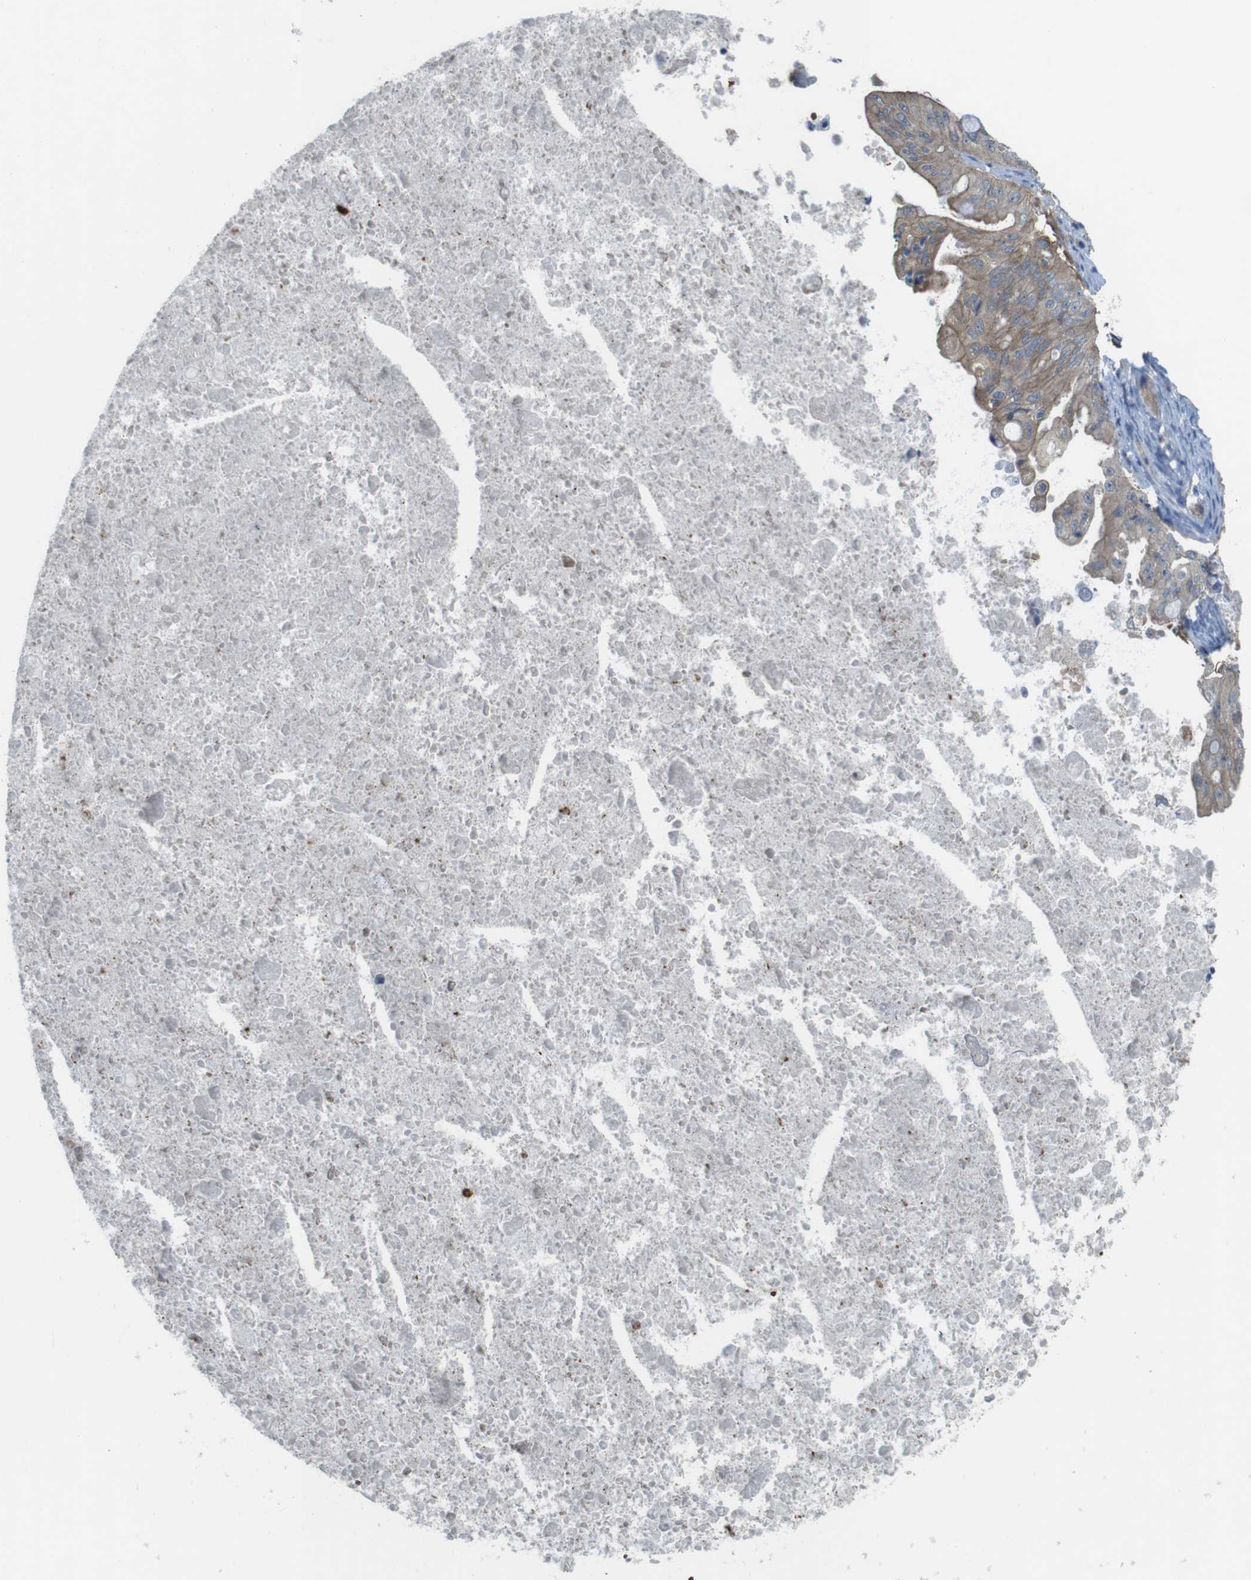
{"staining": {"intensity": "moderate", "quantity": "25%-75%", "location": "cytoplasmic/membranous"}, "tissue": "ovarian cancer", "cell_type": "Tumor cells", "image_type": "cancer", "snomed": [{"axis": "morphology", "description": "Cystadenocarcinoma, mucinous, NOS"}, {"axis": "topography", "description": "Ovary"}], "caption": "Immunohistochemical staining of mucinous cystadenocarcinoma (ovarian) shows medium levels of moderate cytoplasmic/membranous positivity in about 25%-75% of tumor cells.", "gene": "ABHD15", "patient": {"sex": "female", "age": 37}}